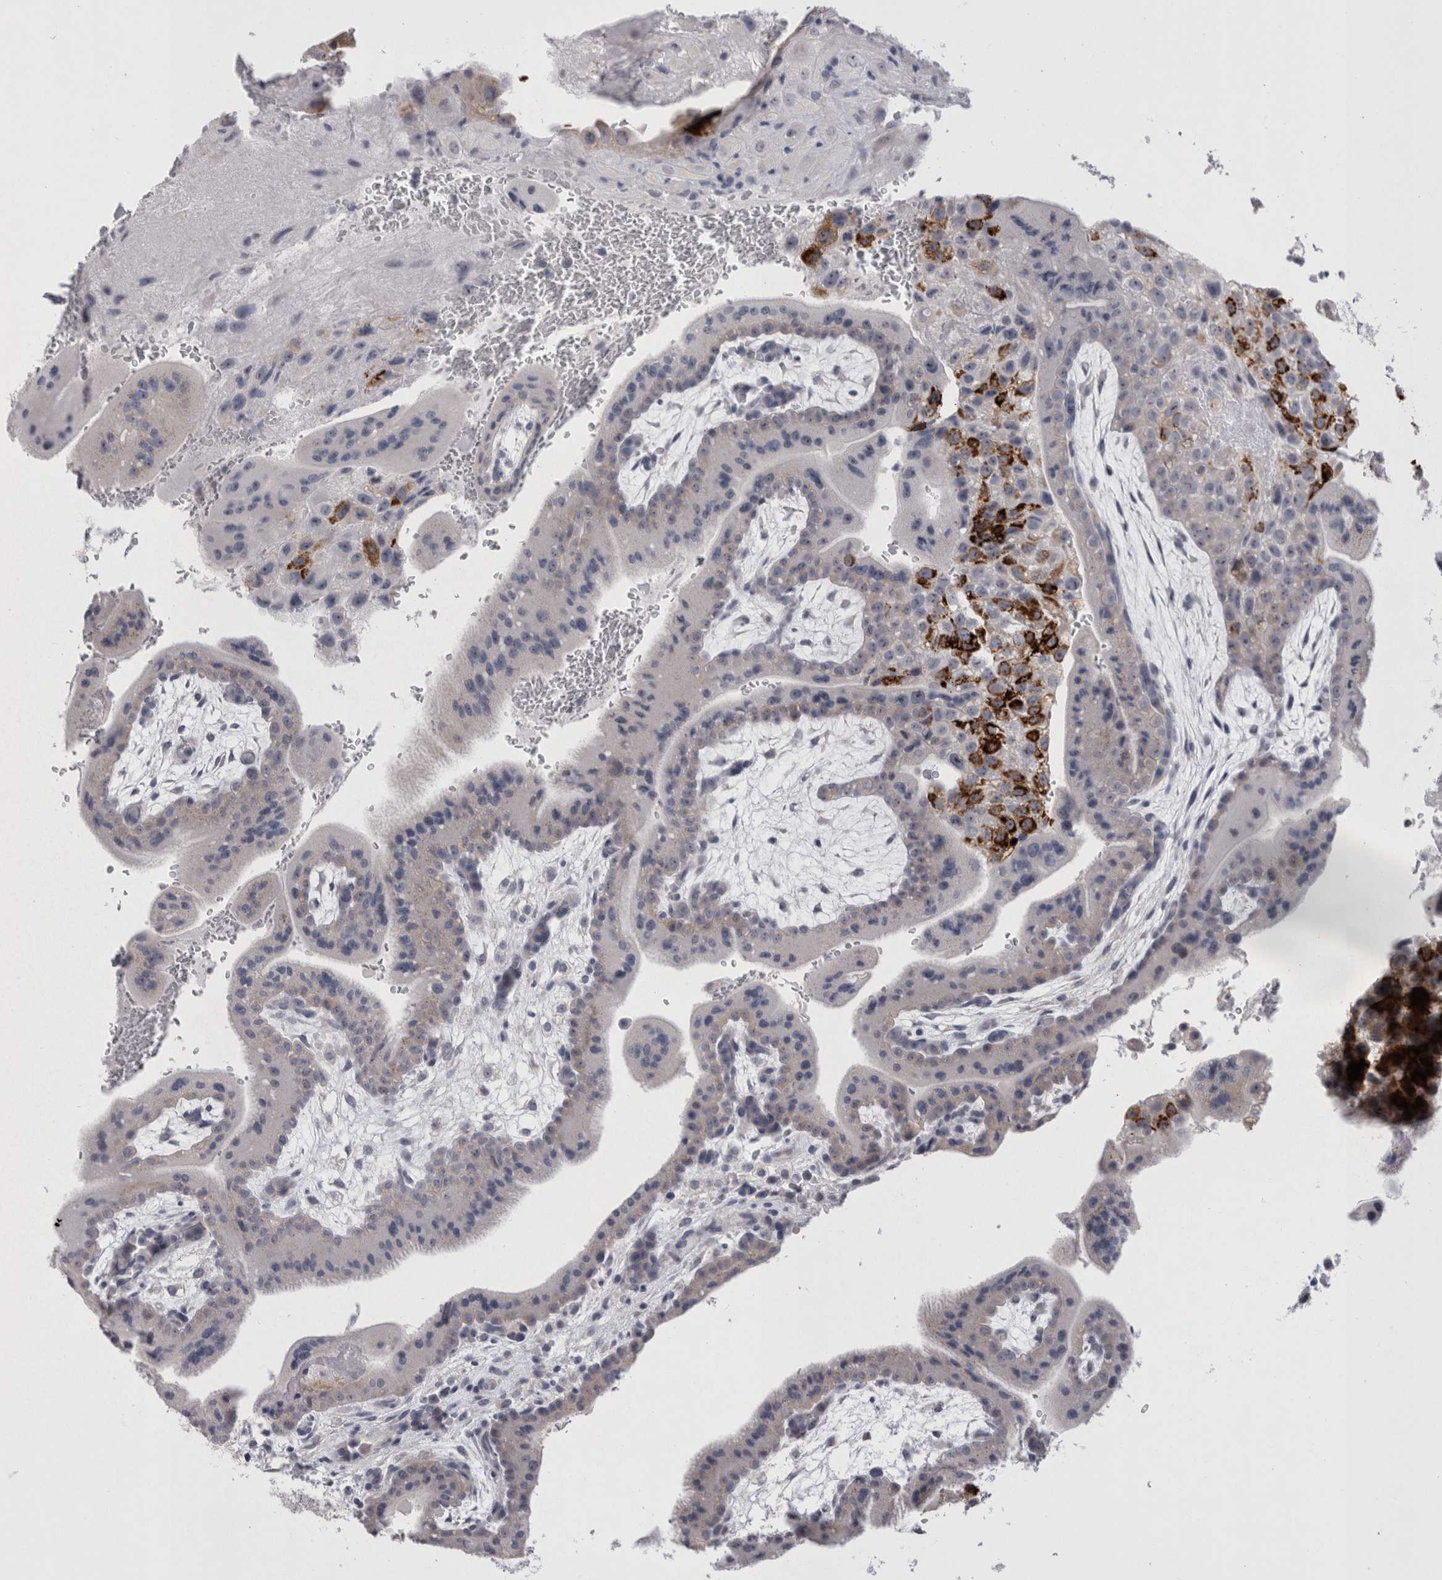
{"staining": {"intensity": "negative", "quantity": "none", "location": "none"}, "tissue": "placenta", "cell_type": "Decidual cells", "image_type": "normal", "snomed": [{"axis": "morphology", "description": "Normal tissue, NOS"}, {"axis": "topography", "description": "Placenta"}], "caption": "Human placenta stained for a protein using immunohistochemistry reveals no staining in decidual cells.", "gene": "PWP2", "patient": {"sex": "female", "age": 35}}